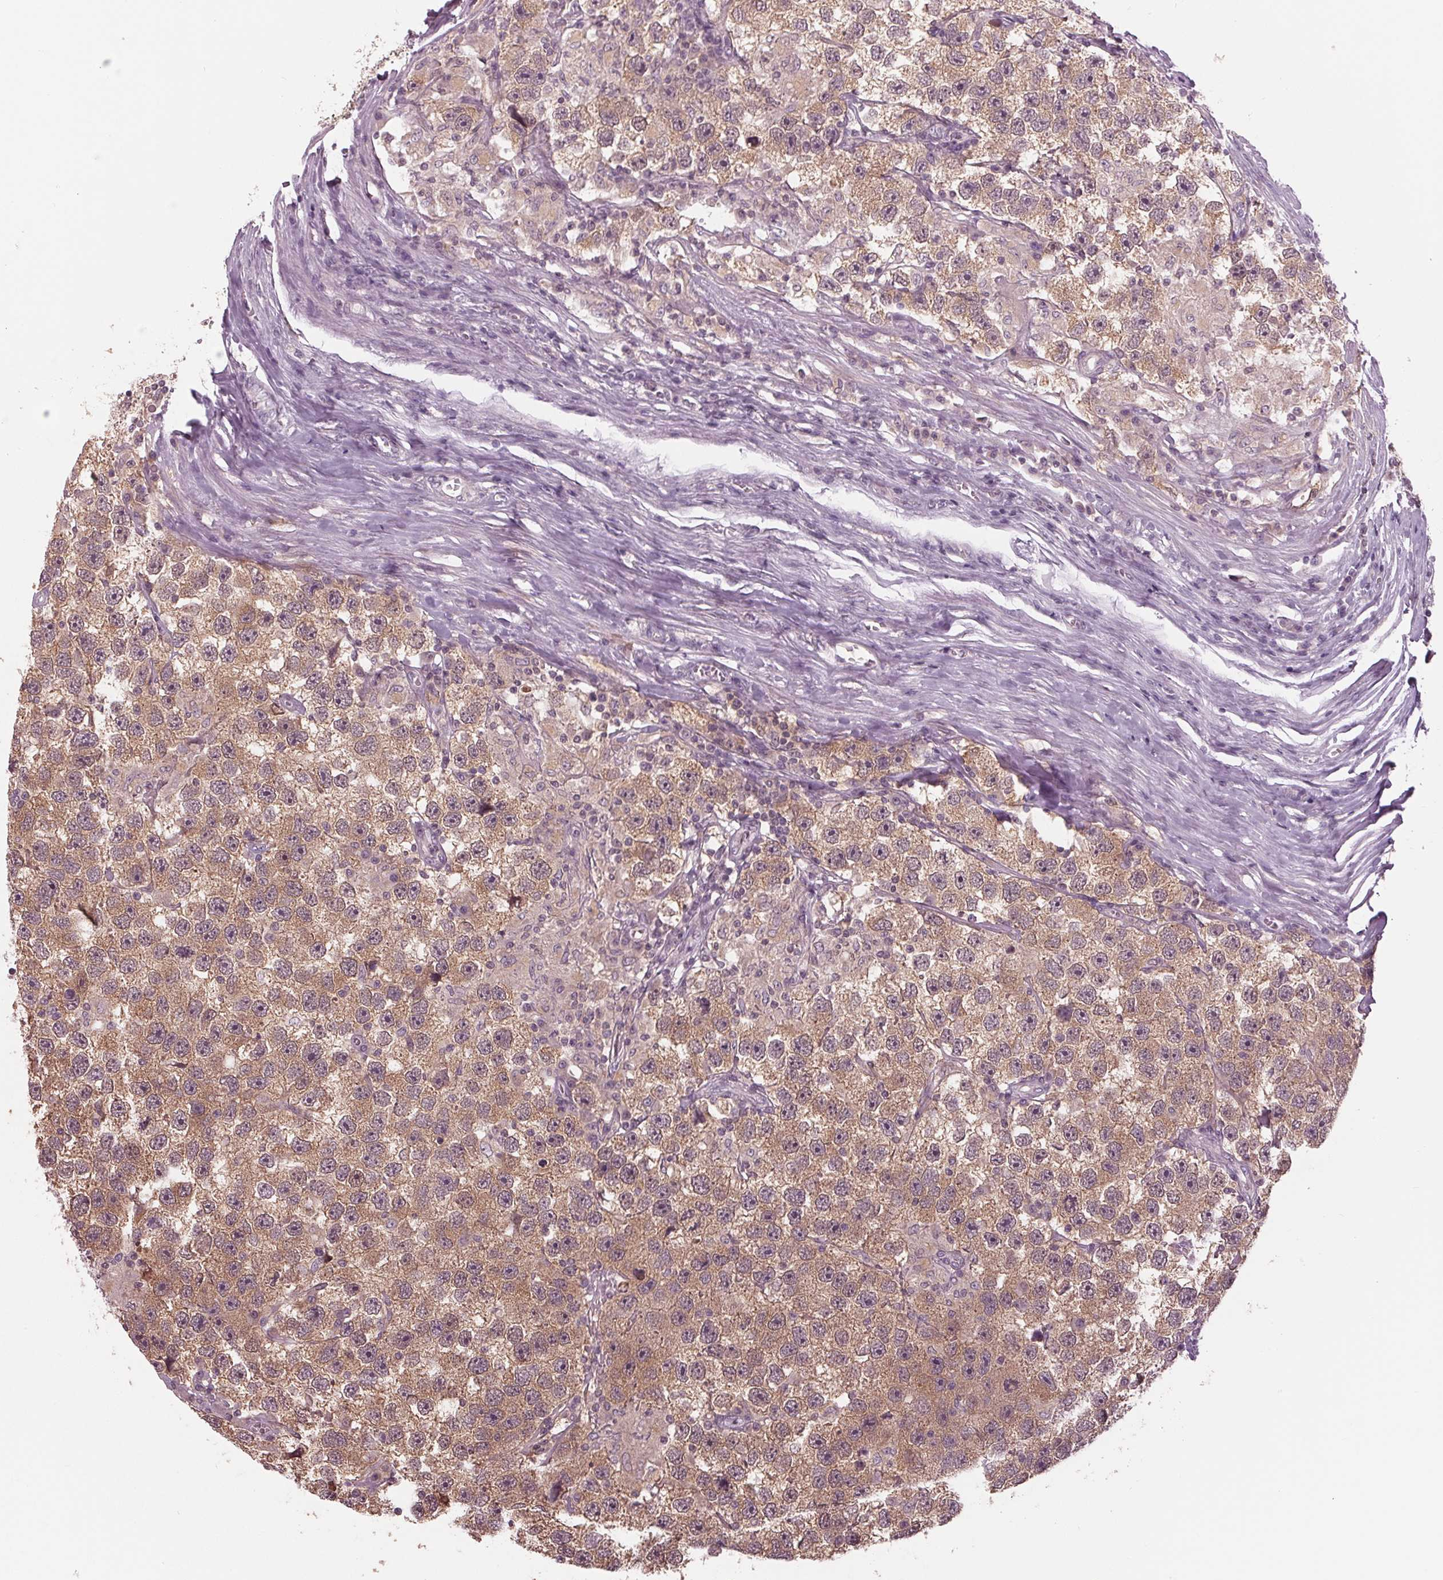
{"staining": {"intensity": "moderate", "quantity": ">75%", "location": "cytoplasmic/membranous"}, "tissue": "testis cancer", "cell_type": "Tumor cells", "image_type": "cancer", "snomed": [{"axis": "morphology", "description": "Seminoma, NOS"}, {"axis": "topography", "description": "Testis"}], "caption": "Approximately >75% of tumor cells in testis cancer display moderate cytoplasmic/membranous protein positivity as visualized by brown immunohistochemical staining.", "gene": "ZNF605", "patient": {"sex": "male", "age": 26}}